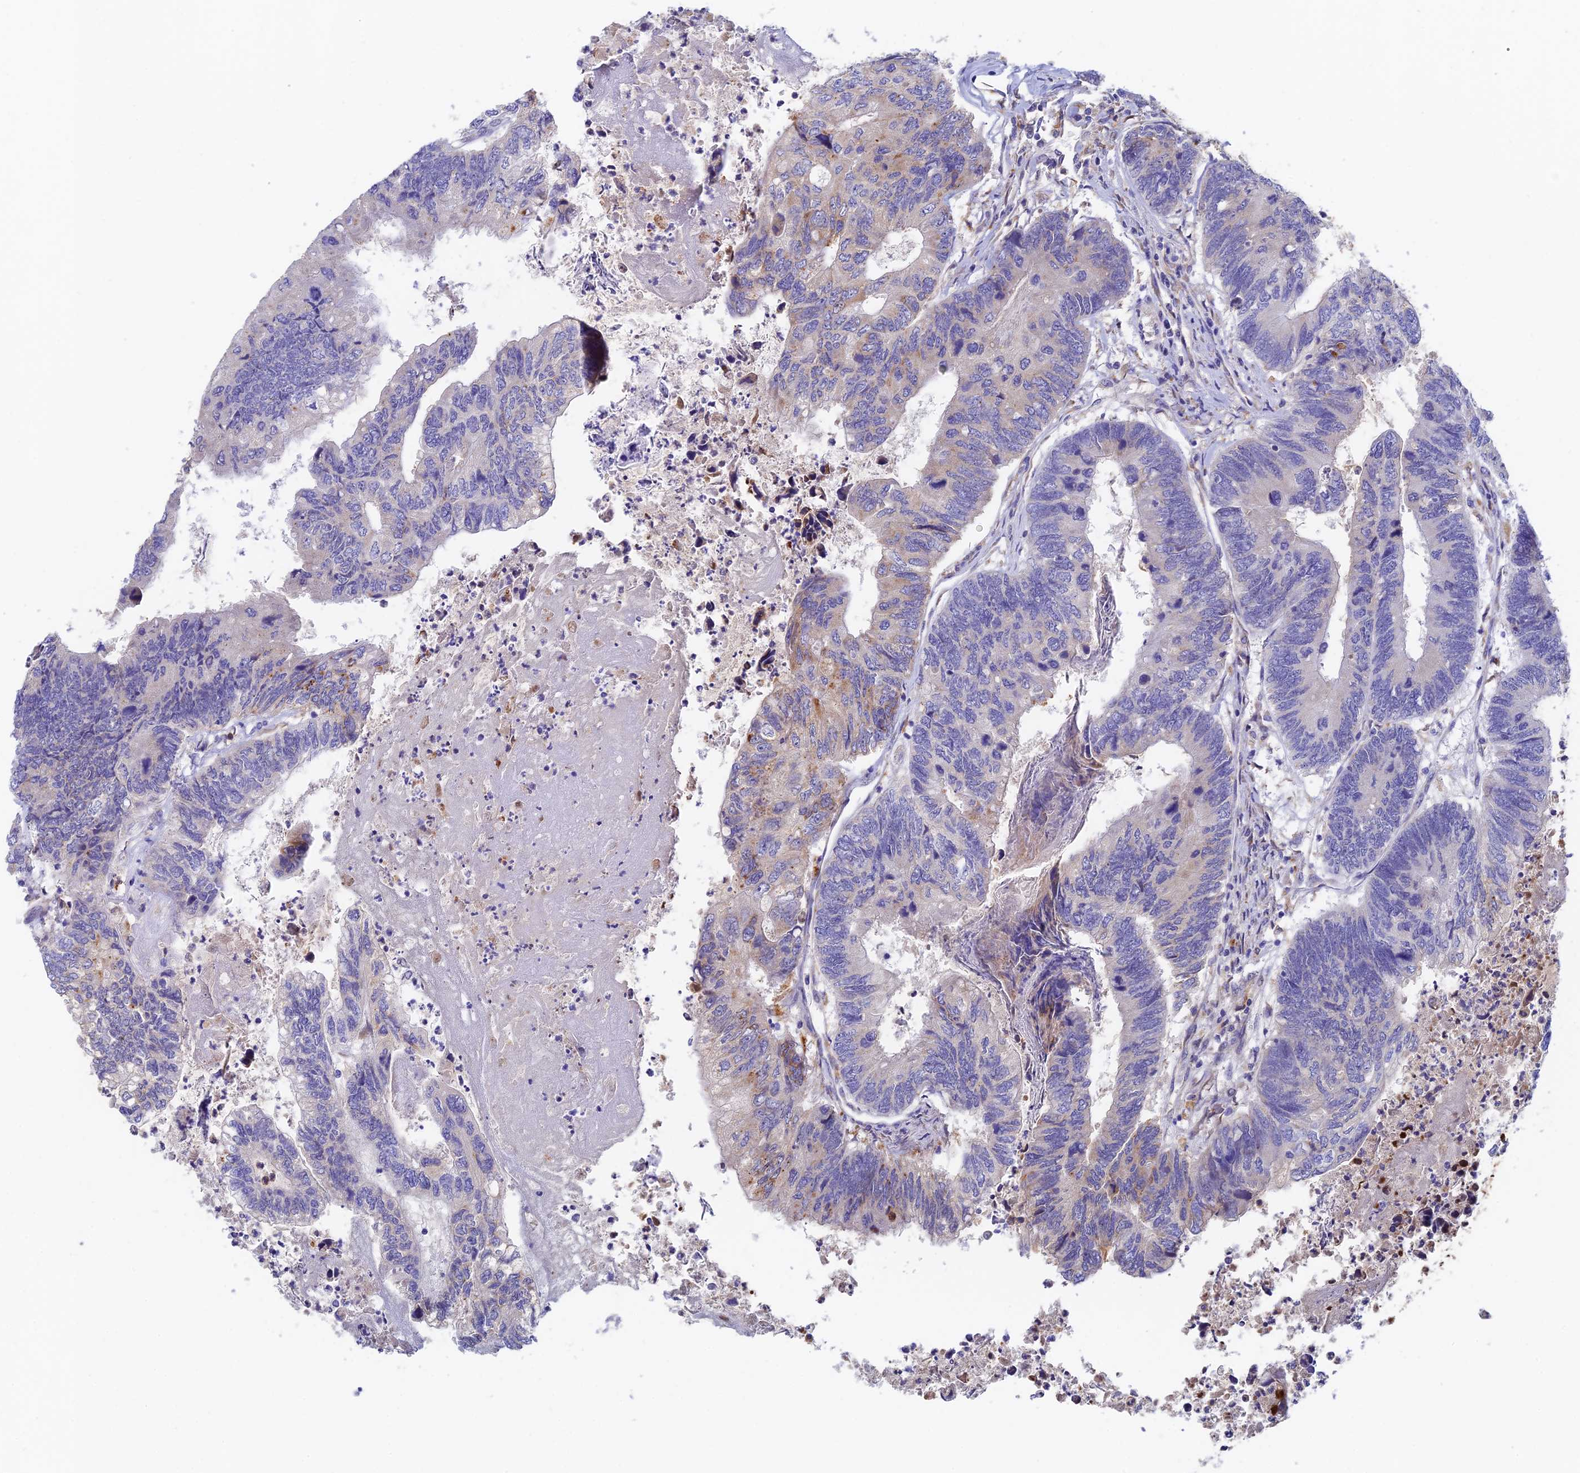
{"staining": {"intensity": "weak", "quantity": "<25%", "location": "cytoplasmic/membranous"}, "tissue": "colorectal cancer", "cell_type": "Tumor cells", "image_type": "cancer", "snomed": [{"axis": "morphology", "description": "Adenocarcinoma, NOS"}, {"axis": "topography", "description": "Colon"}], "caption": "Tumor cells are negative for protein expression in human colorectal adenocarcinoma.", "gene": "RPGRIP1L", "patient": {"sex": "female", "age": 67}}